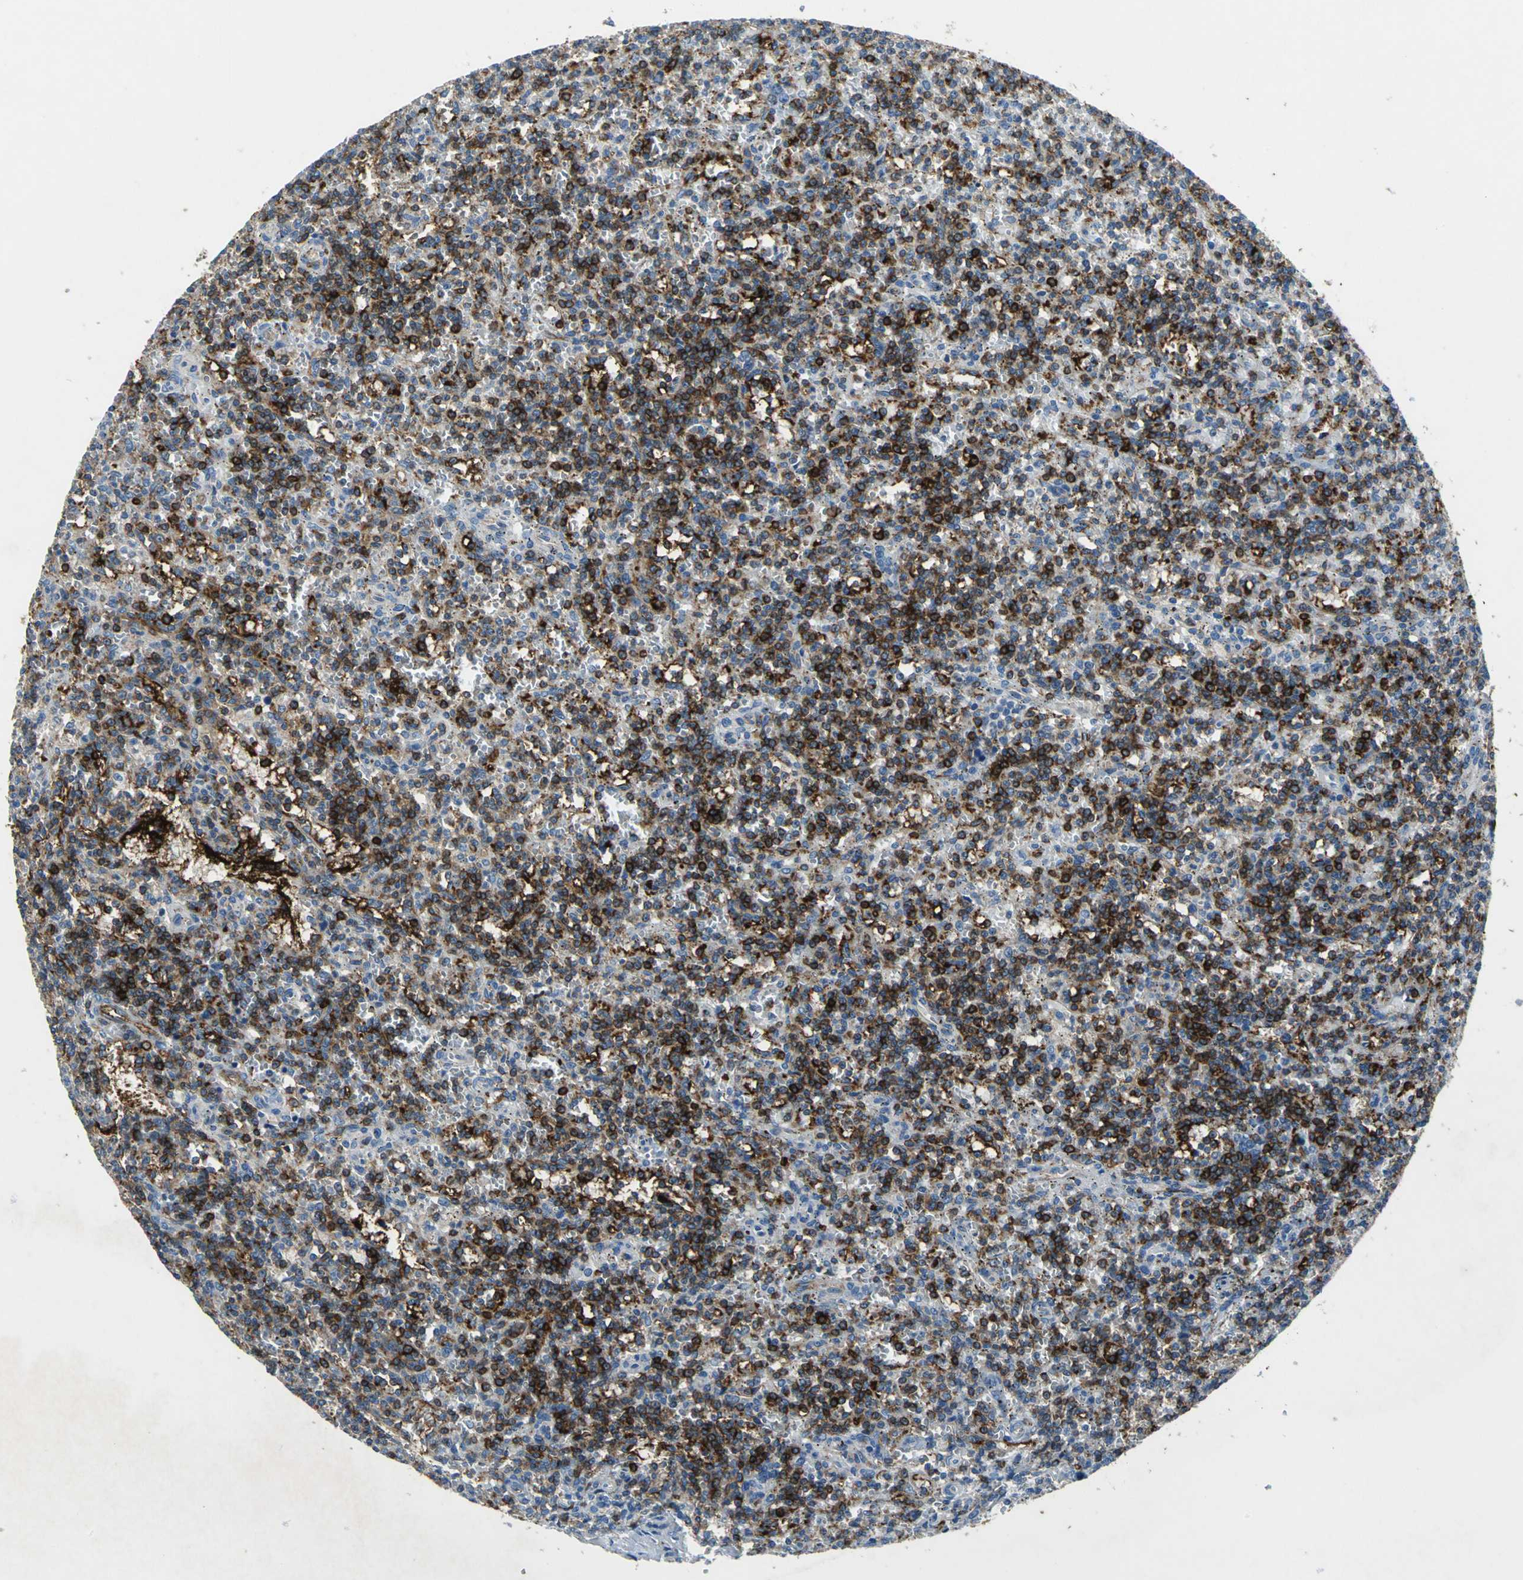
{"staining": {"intensity": "strong", "quantity": "25%-75%", "location": "cytoplasmic/membranous"}, "tissue": "lymphoma", "cell_type": "Tumor cells", "image_type": "cancer", "snomed": [{"axis": "morphology", "description": "Malignant lymphoma, non-Hodgkin's type, Low grade"}, {"axis": "topography", "description": "Spleen"}], "caption": "DAB immunohistochemical staining of low-grade malignant lymphoma, non-Hodgkin's type reveals strong cytoplasmic/membranous protein expression in about 25%-75% of tumor cells.", "gene": "RPS13", "patient": {"sex": "male", "age": 73}}